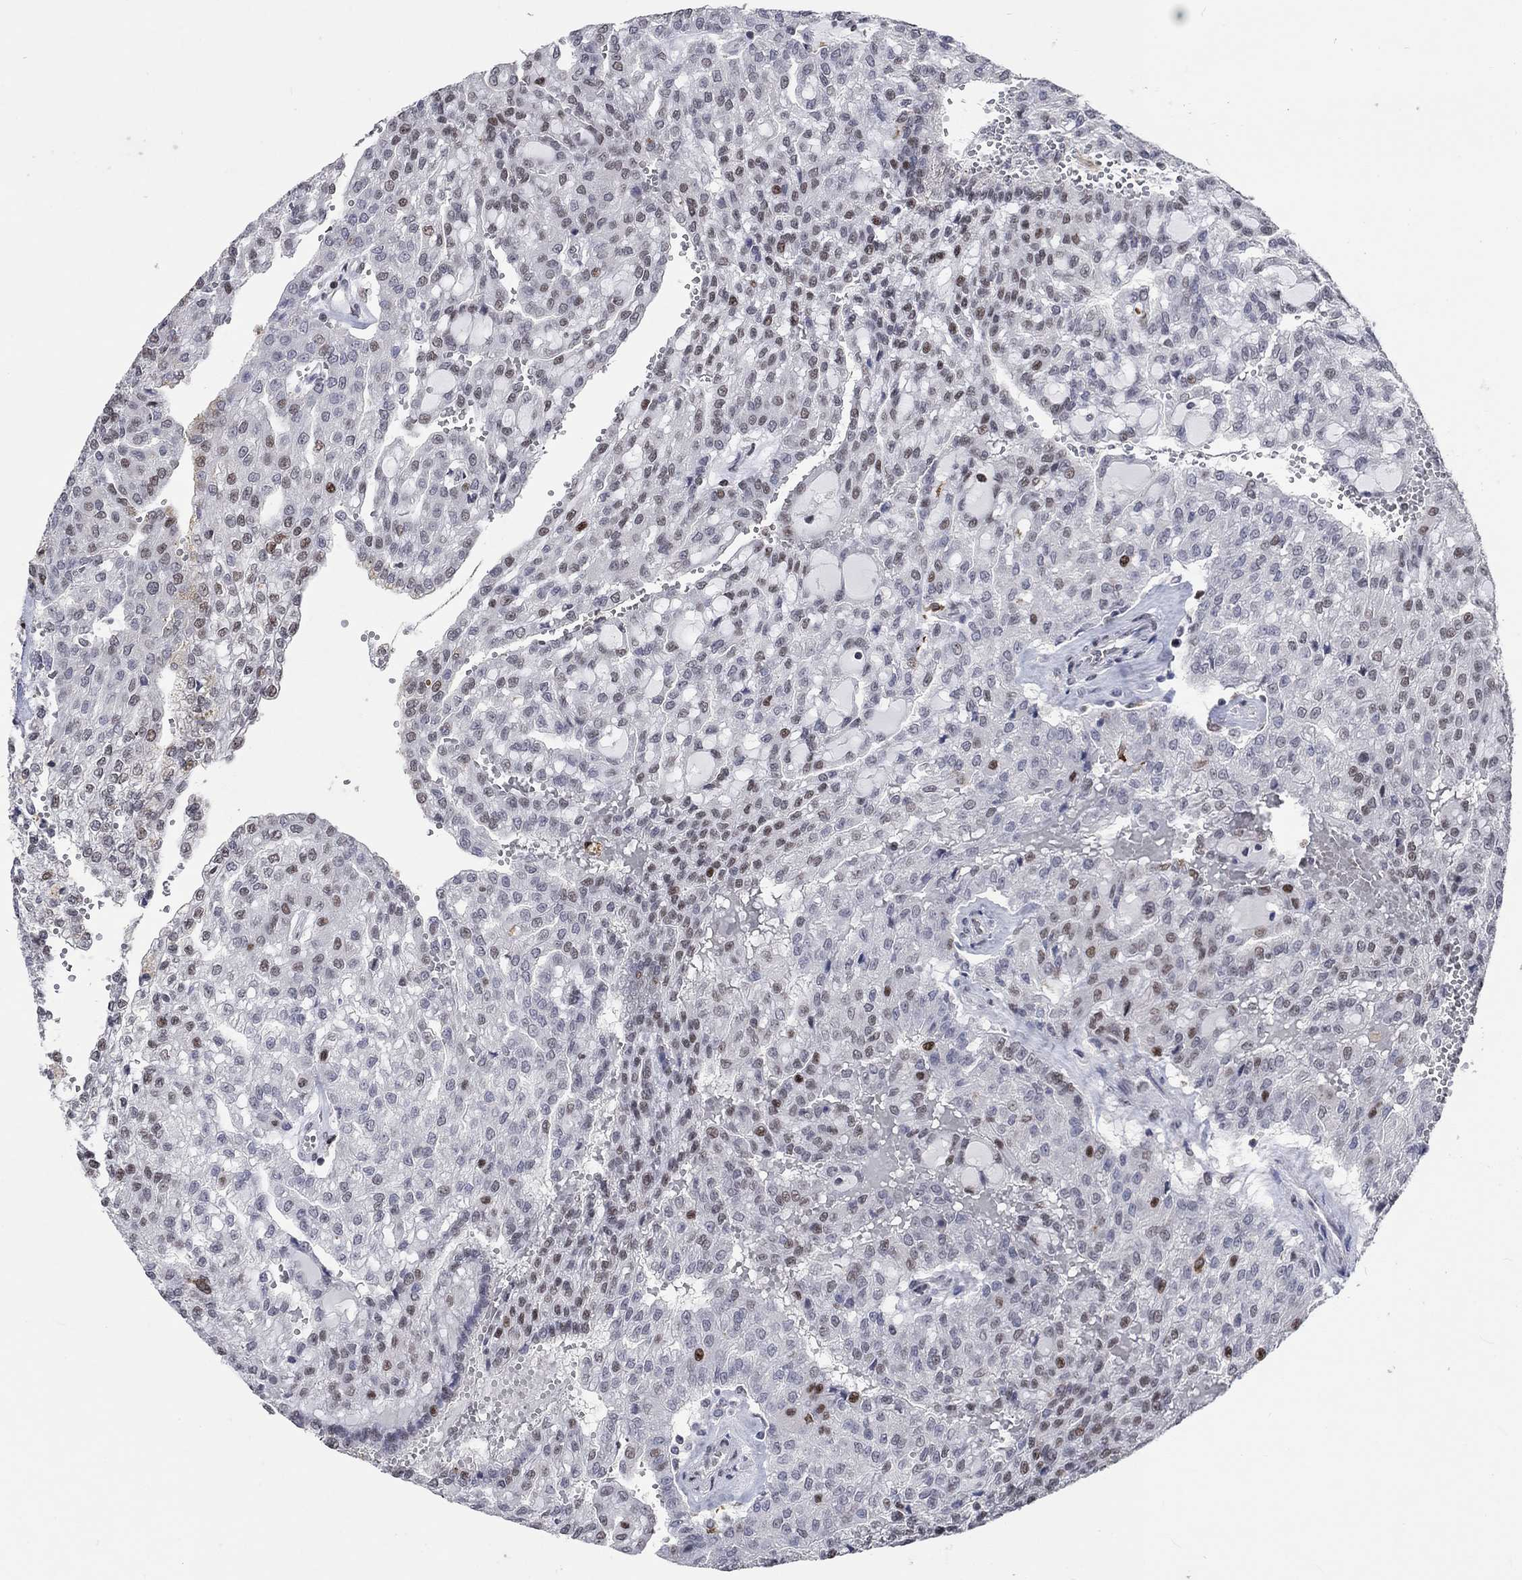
{"staining": {"intensity": "moderate", "quantity": "<25%", "location": "nuclear"}, "tissue": "renal cancer", "cell_type": "Tumor cells", "image_type": "cancer", "snomed": [{"axis": "morphology", "description": "Adenocarcinoma, NOS"}, {"axis": "topography", "description": "Kidney"}], "caption": "Immunohistochemistry (IHC) (DAB) staining of renal cancer (adenocarcinoma) shows moderate nuclear protein expression in approximately <25% of tumor cells. (DAB (3,3'-diaminobenzidine) IHC, brown staining for protein, blue staining for nuclei).", "gene": "HCFC1", "patient": {"sex": "male", "age": 63}}